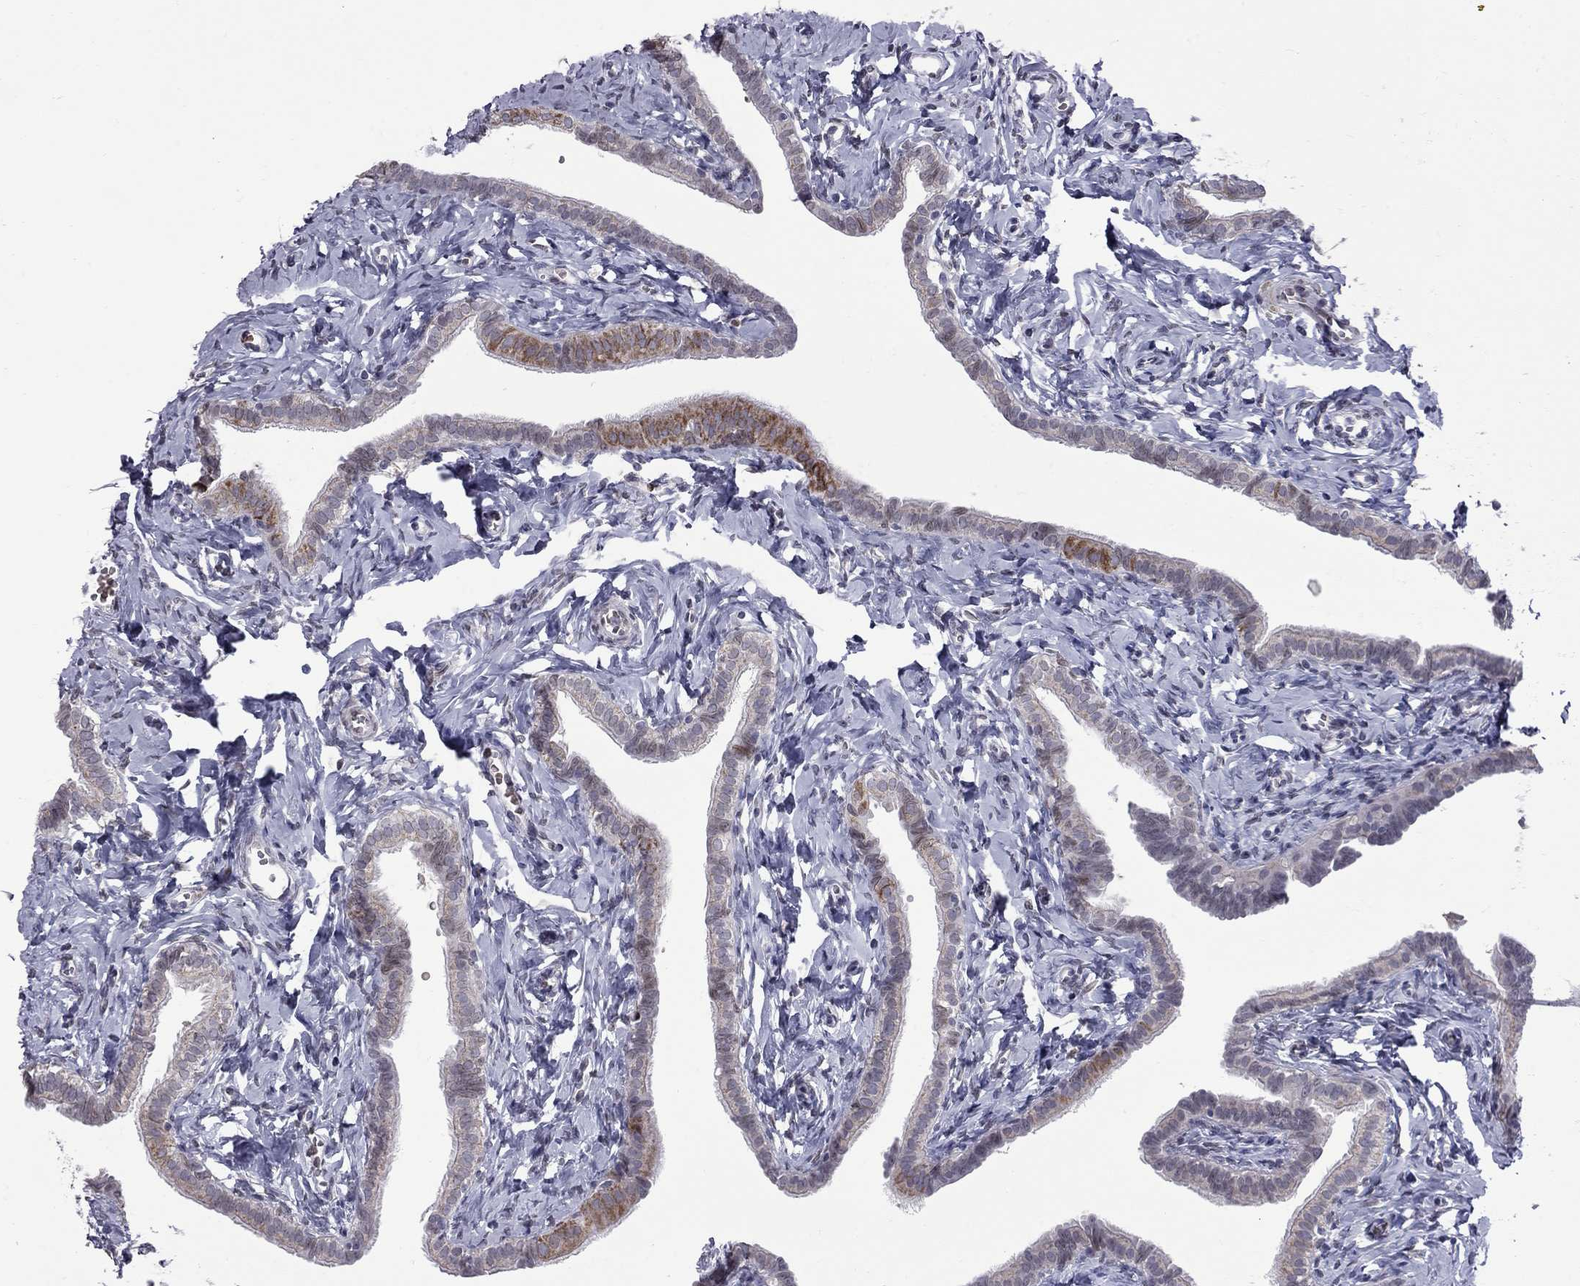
{"staining": {"intensity": "moderate", "quantity": "<25%", "location": "cytoplasmic/membranous"}, "tissue": "fallopian tube", "cell_type": "Glandular cells", "image_type": "normal", "snomed": [{"axis": "morphology", "description": "Normal tissue, NOS"}, {"axis": "topography", "description": "Fallopian tube"}], "caption": "A high-resolution image shows IHC staining of normal fallopian tube, which exhibits moderate cytoplasmic/membranous staining in about <25% of glandular cells.", "gene": "CLTCL1", "patient": {"sex": "female", "age": 41}}